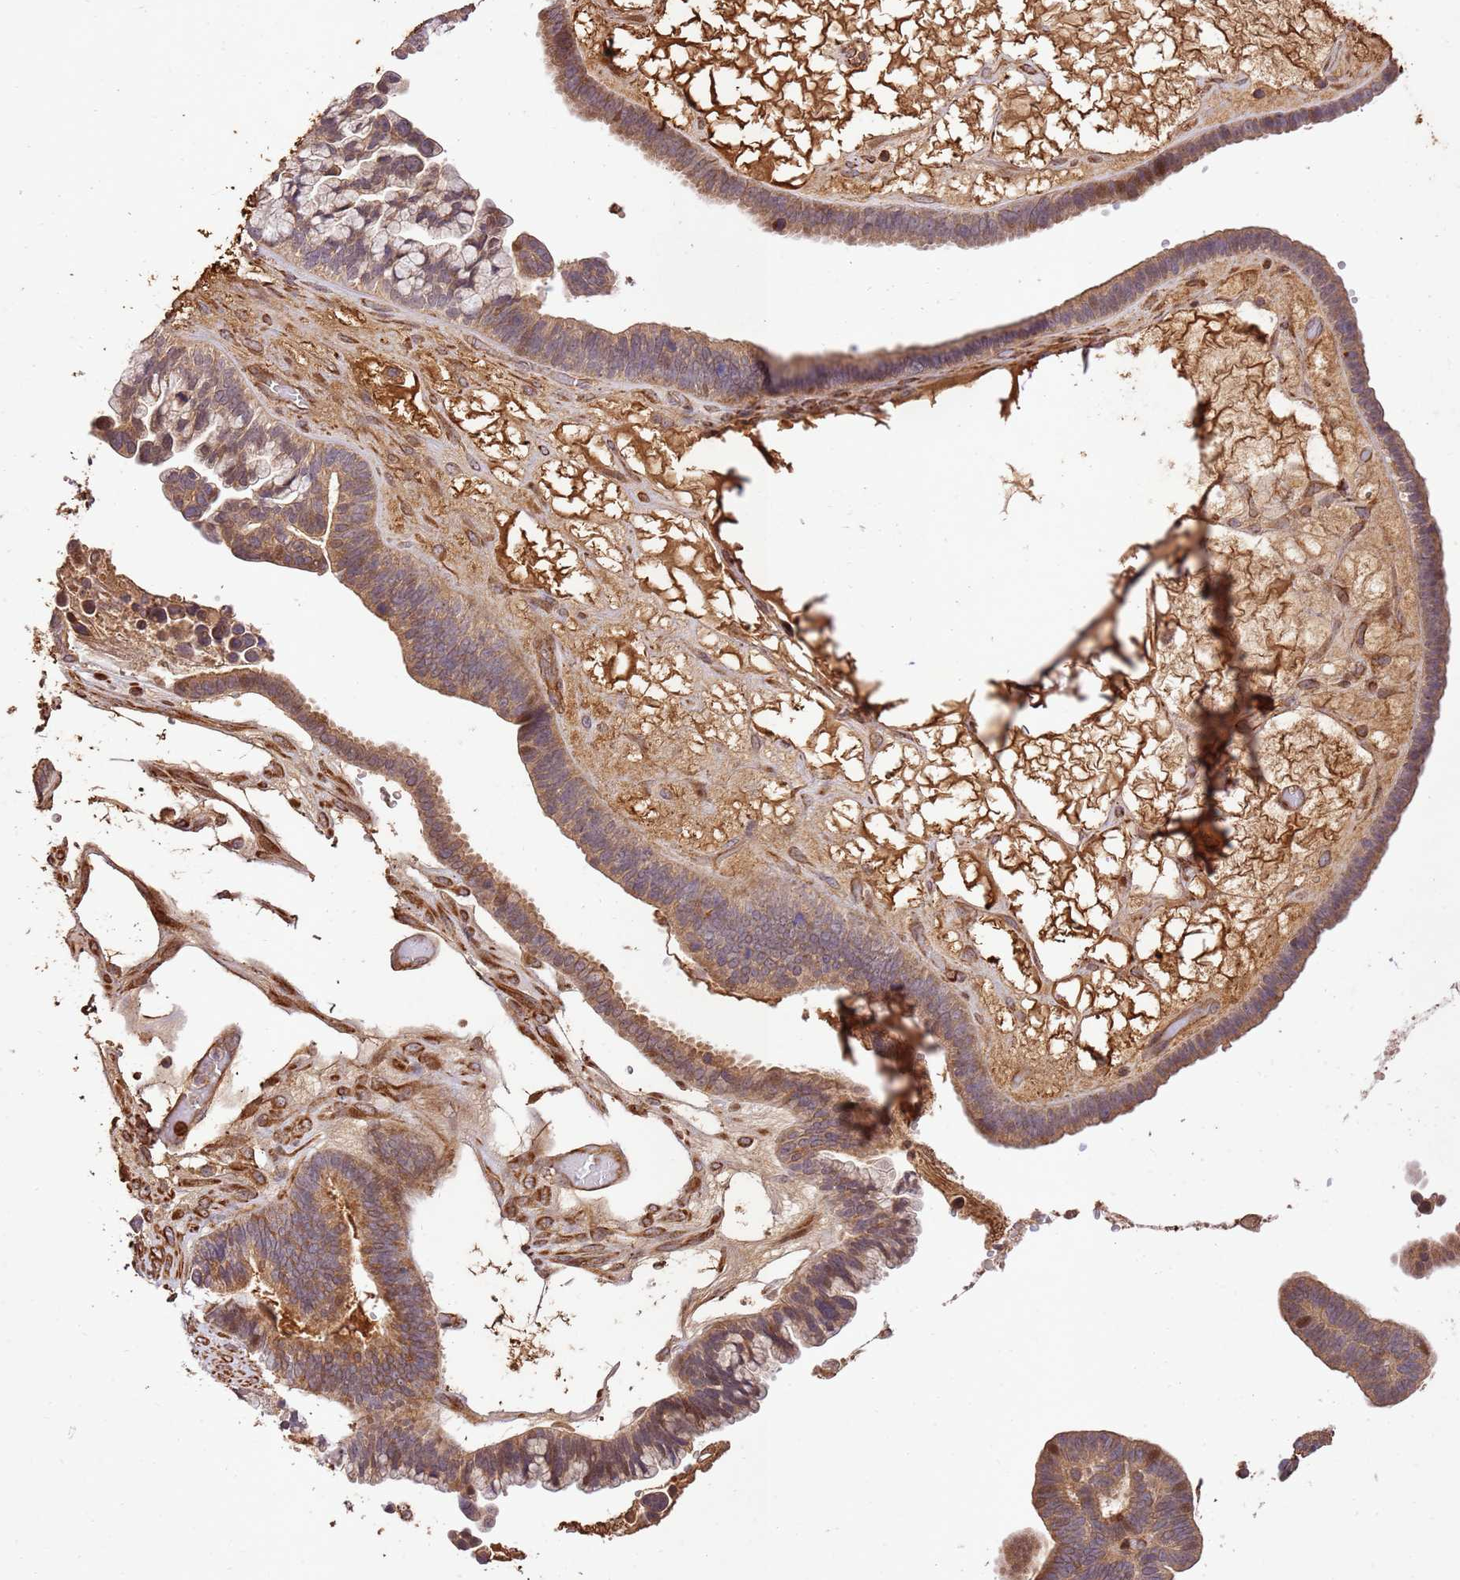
{"staining": {"intensity": "moderate", "quantity": ">75%", "location": "cytoplasmic/membranous"}, "tissue": "ovarian cancer", "cell_type": "Tumor cells", "image_type": "cancer", "snomed": [{"axis": "morphology", "description": "Cystadenocarcinoma, serous, NOS"}, {"axis": "topography", "description": "Ovary"}], "caption": "High-power microscopy captured an IHC micrograph of ovarian cancer (serous cystadenocarcinoma), revealing moderate cytoplasmic/membranous expression in about >75% of tumor cells. (DAB IHC, brown staining for protein, blue staining for nuclei).", "gene": "KATNAL2", "patient": {"sex": "female", "age": 56}}